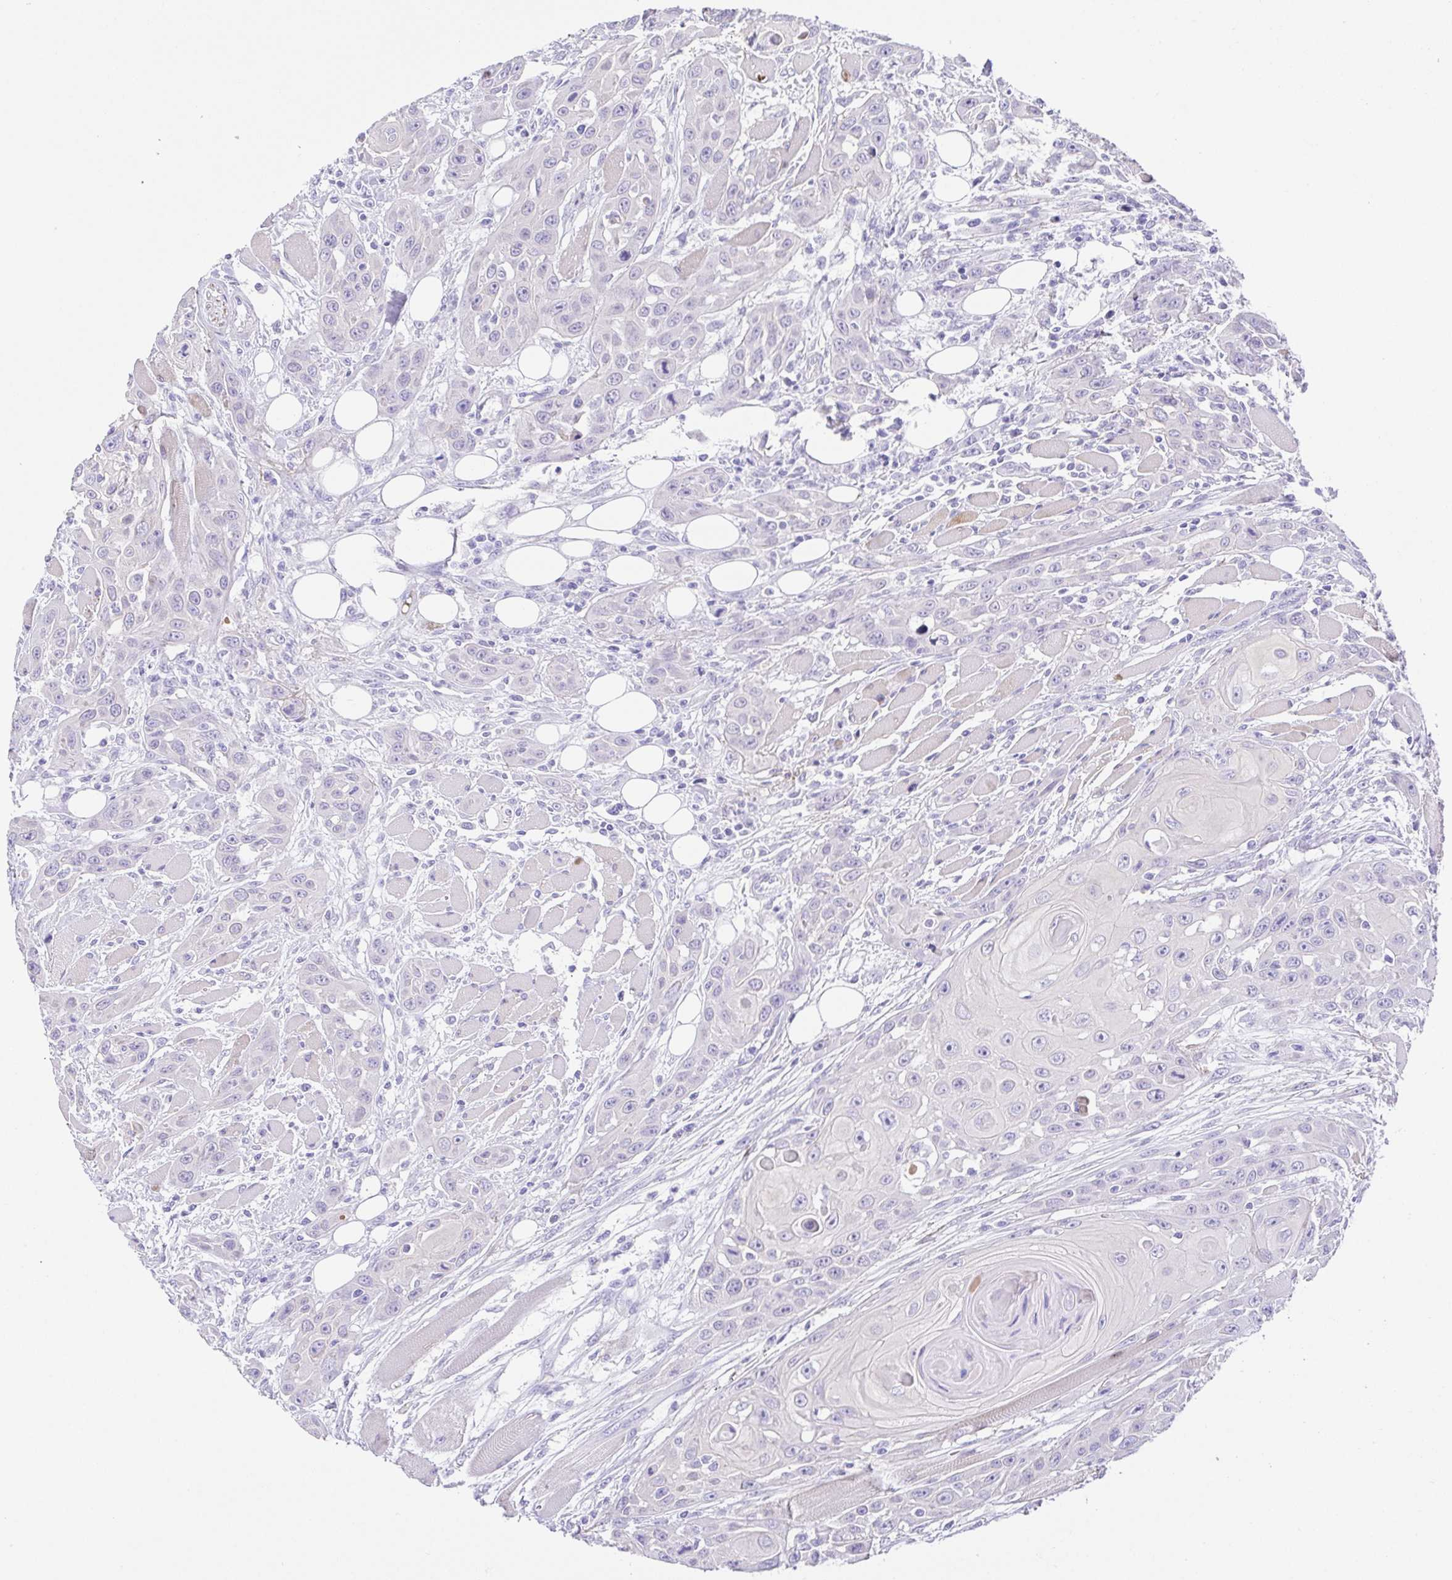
{"staining": {"intensity": "negative", "quantity": "none", "location": "none"}, "tissue": "head and neck cancer", "cell_type": "Tumor cells", "image_type": "cancer", "snomed": [{"axis": "morphology", "description": "Squamous cell carcinoma, NOS"}, {"axis": "topography", "description": "Head-Neck"}], "caption": "Immunohistochemical staining of head and neck cancer displays no significant expression in tumor cells.", "gene": "SPATA4", "patient": {"sex": "female", "age": 80}}